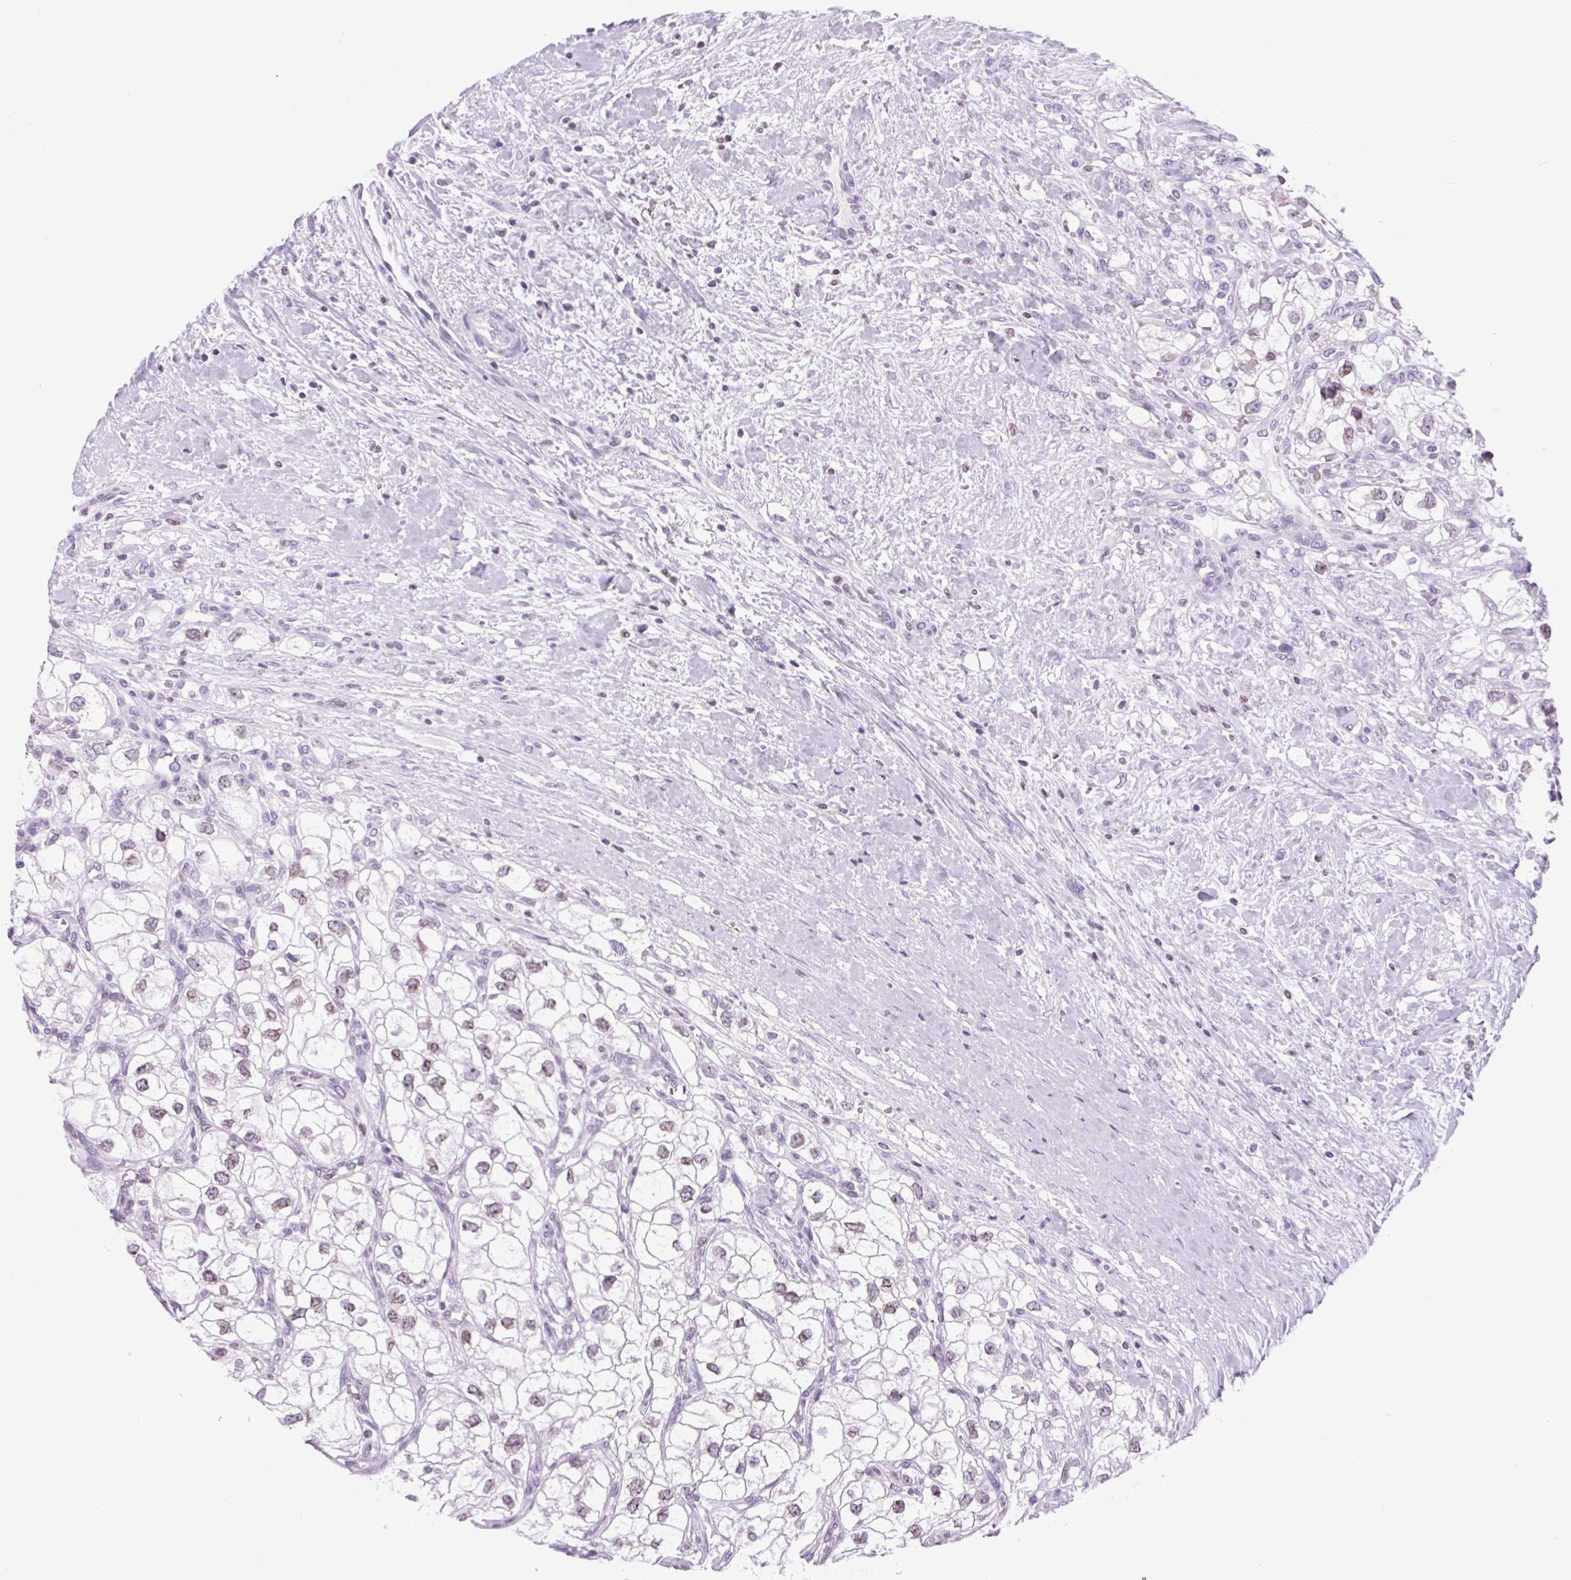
{"staining": {"intensity": "moderate", "quantity": "25%-75%", "location": "nuclear"}, "tissue": "renal cancer", "cell_type": "Tumor cells", "image_type": "cancer", "snomed": [{"axis": "morphology", "description": "Adenocarcinoma, NOS"}, {"axis": "topography", "description": "Kidney"}], "caption": "Protein staining demonstrates moderate nuclear staining in about 25%-75% of tumor cells in adenocarcinoma (renal).", "gene": "VPREB1", "patient": {"sex": "male", "age": 59}}